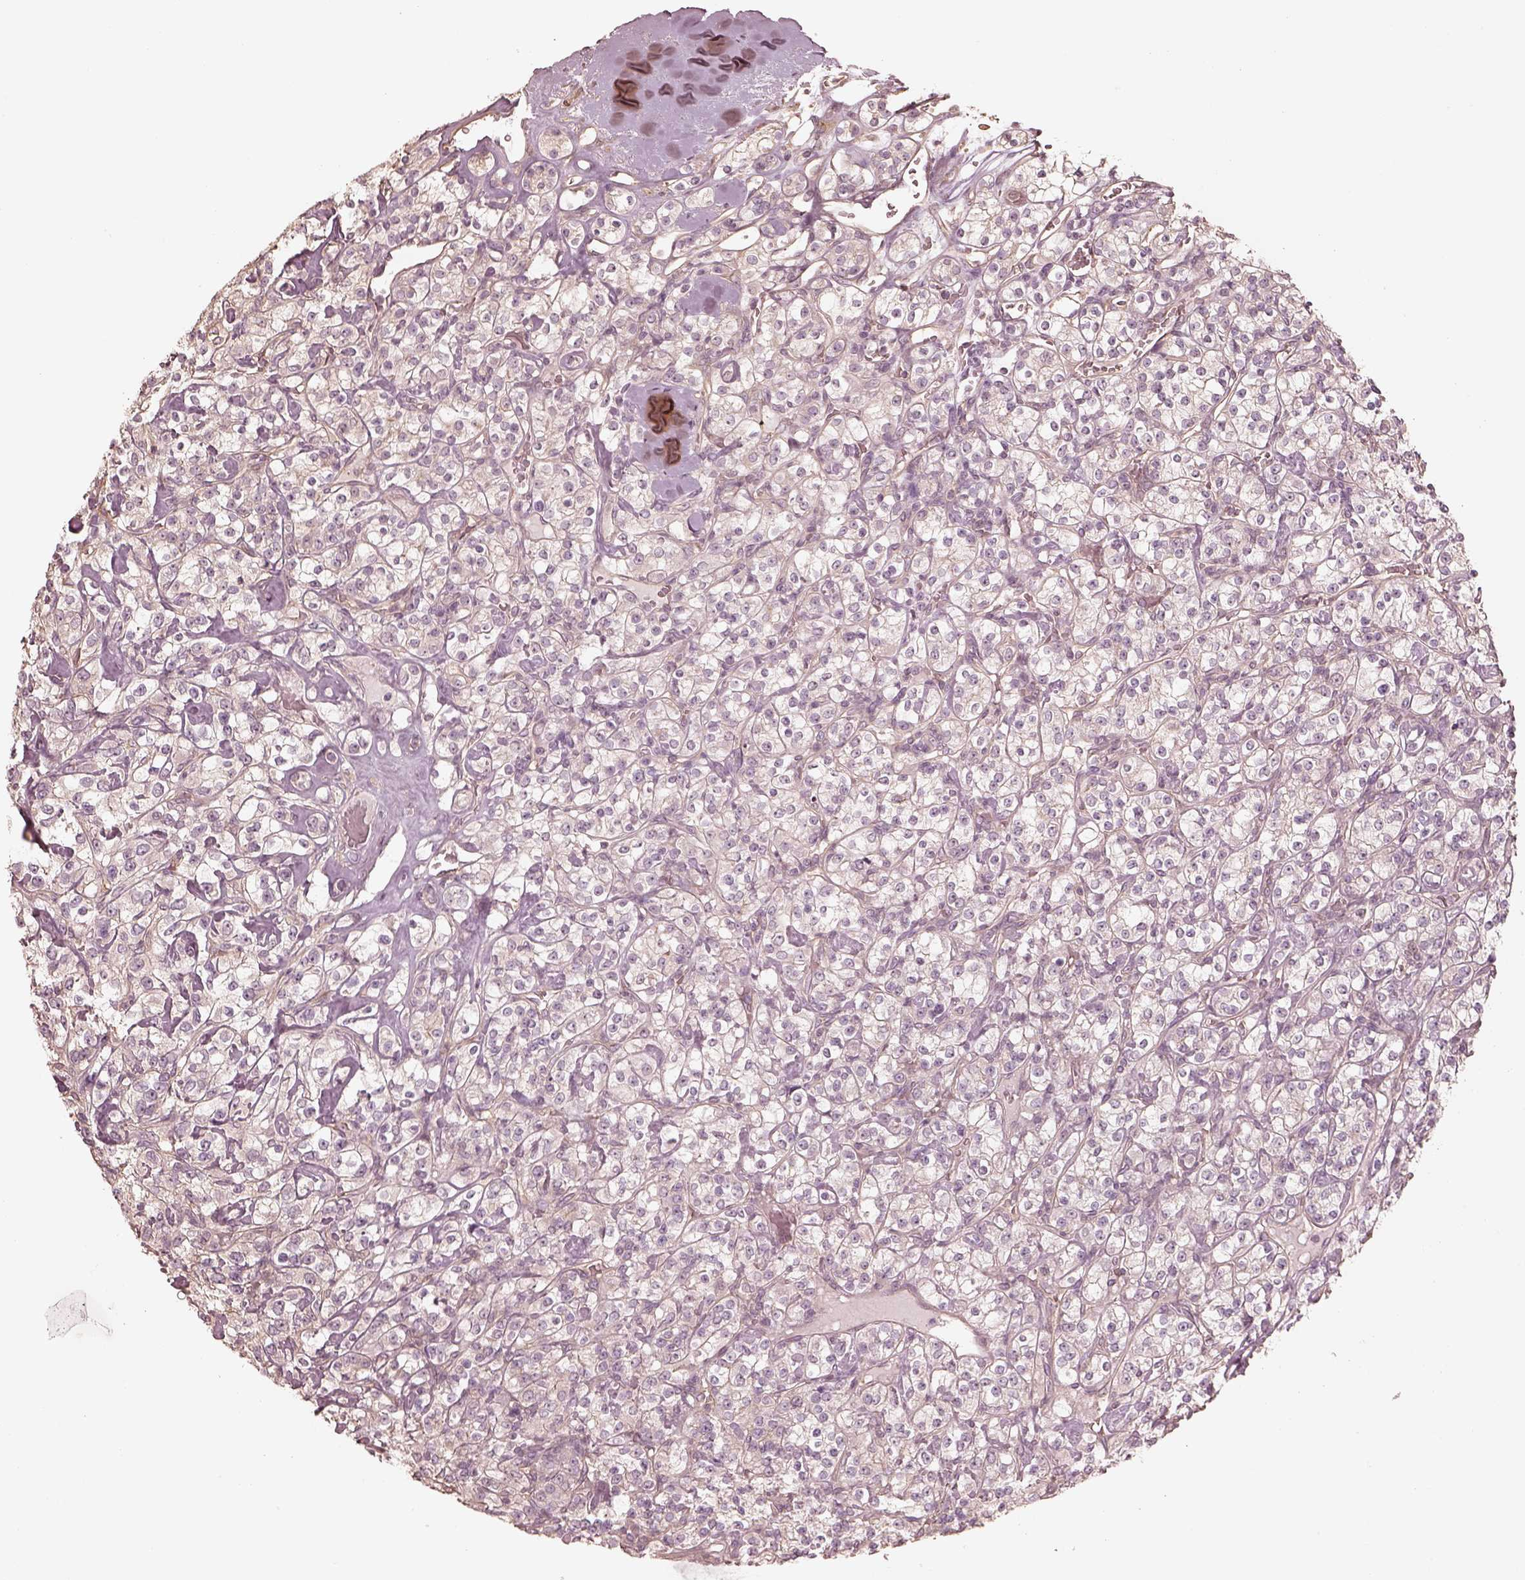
{"staining": {"intensity": "negative", "quantity": "none", "location": "none"}, "tissue": "renal cancer", "cell_type": "Tumor cells", "image_type": "cancer", "snomed": [{"axis": "morphology", "description": "Adenocarcinoma, NOS"}, {"axis": "topography", "description": "Kidney"}], "caption": "Histopathology image shows no protein staining in tumor cells of adenocarcinoma (renal) tissue.", "gene": "KIF5C", "patient": {"sex": "male", "age": 77}}